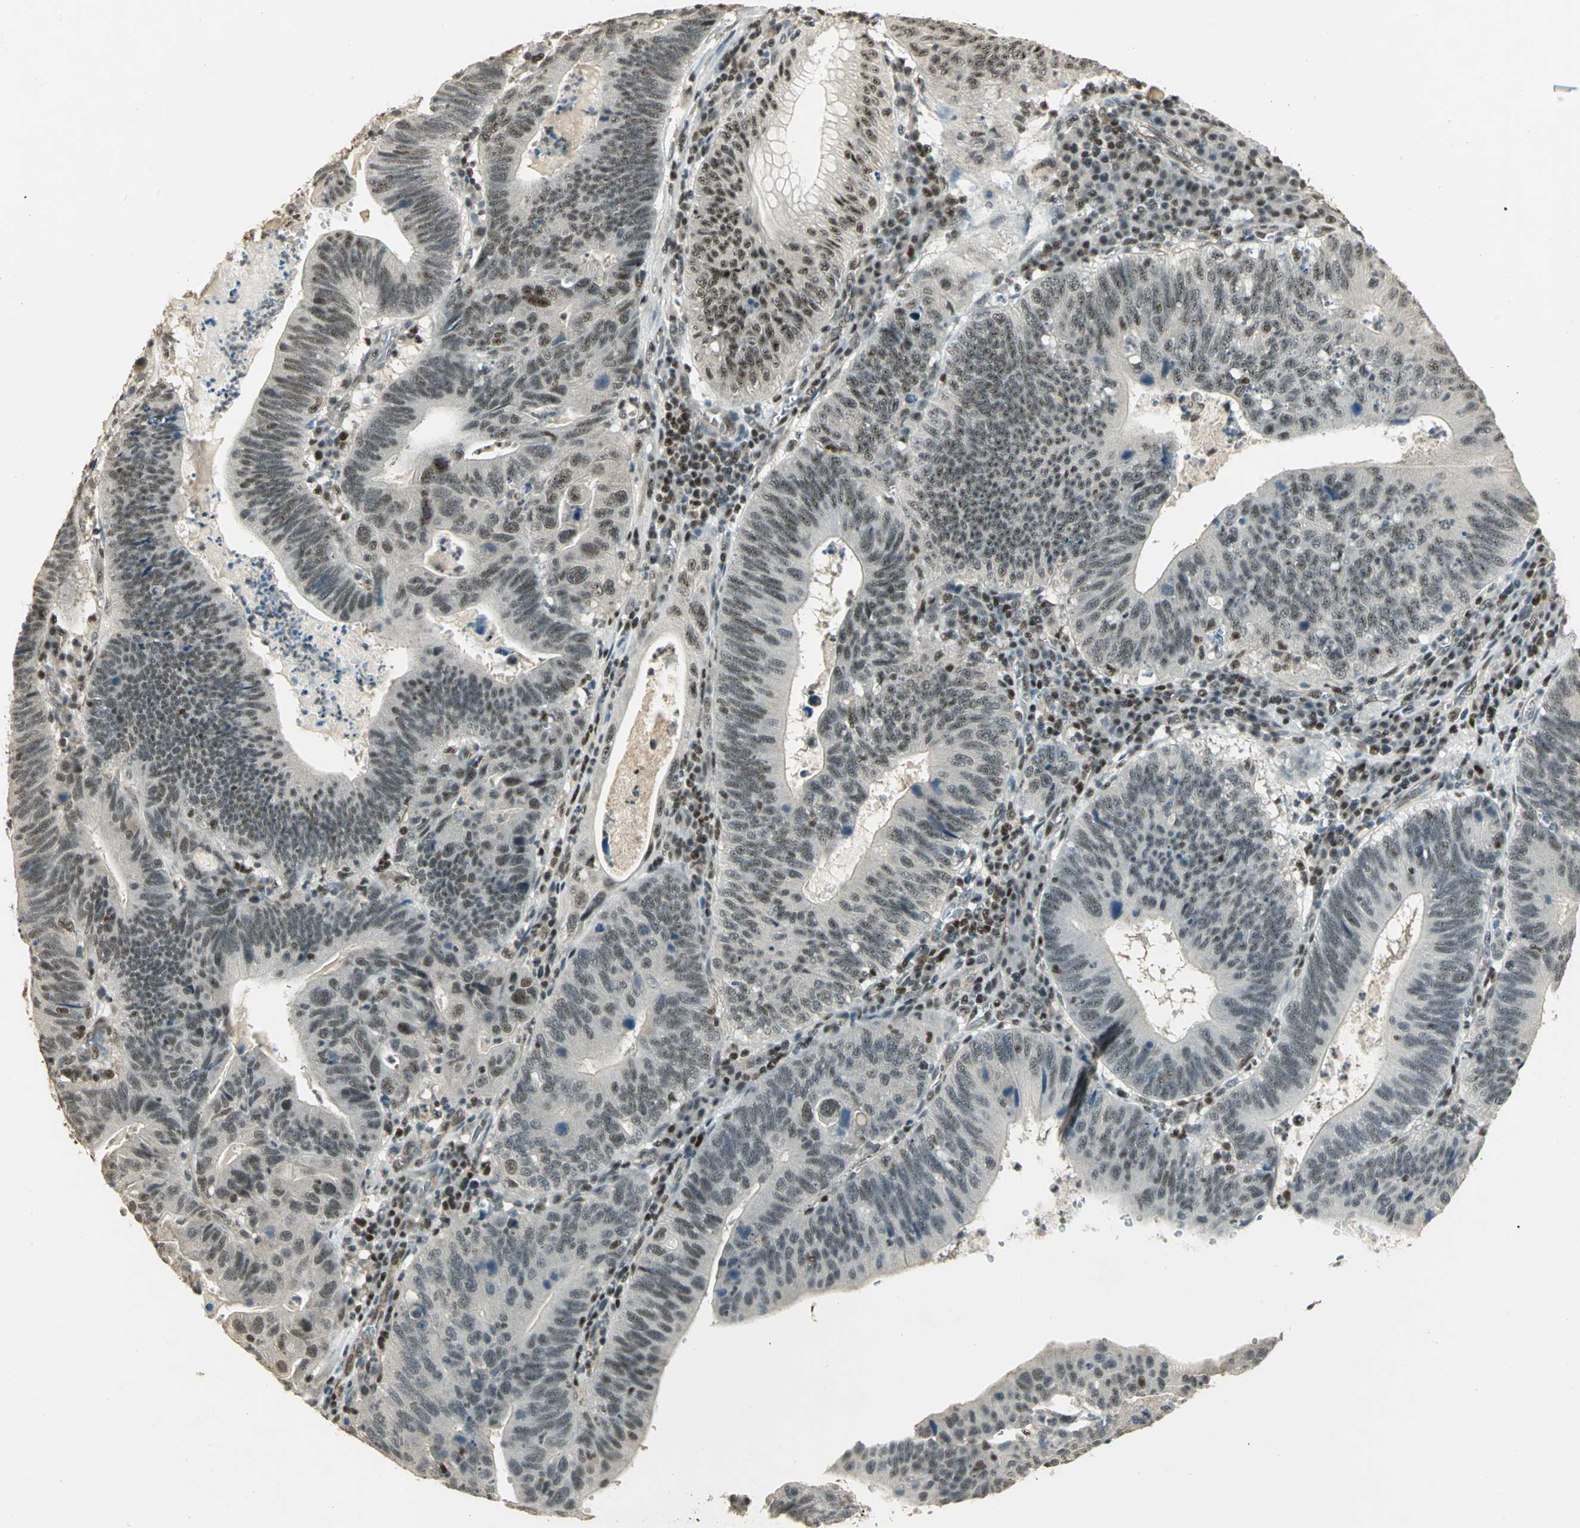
{"staining": {"intensity": "moderate", "quantity": "25%-75%", "location": "nuclear"}, "tissue": "stomach cancer", "cell_type": "Tumor cells", "image_type": "cancer", "snomed": [{"axis": "morphology", "description": "Adenocarcinoma, NOS"}, {"axis": "topography", "description": "Stomach"}], "caption": "A medium amount of moderate nuclear expression is seen in about 25%-75% of tumor cells in stomach cancer tissue.", "gene": "ELF1", "patient": {"sex": "male", "age": 59}}